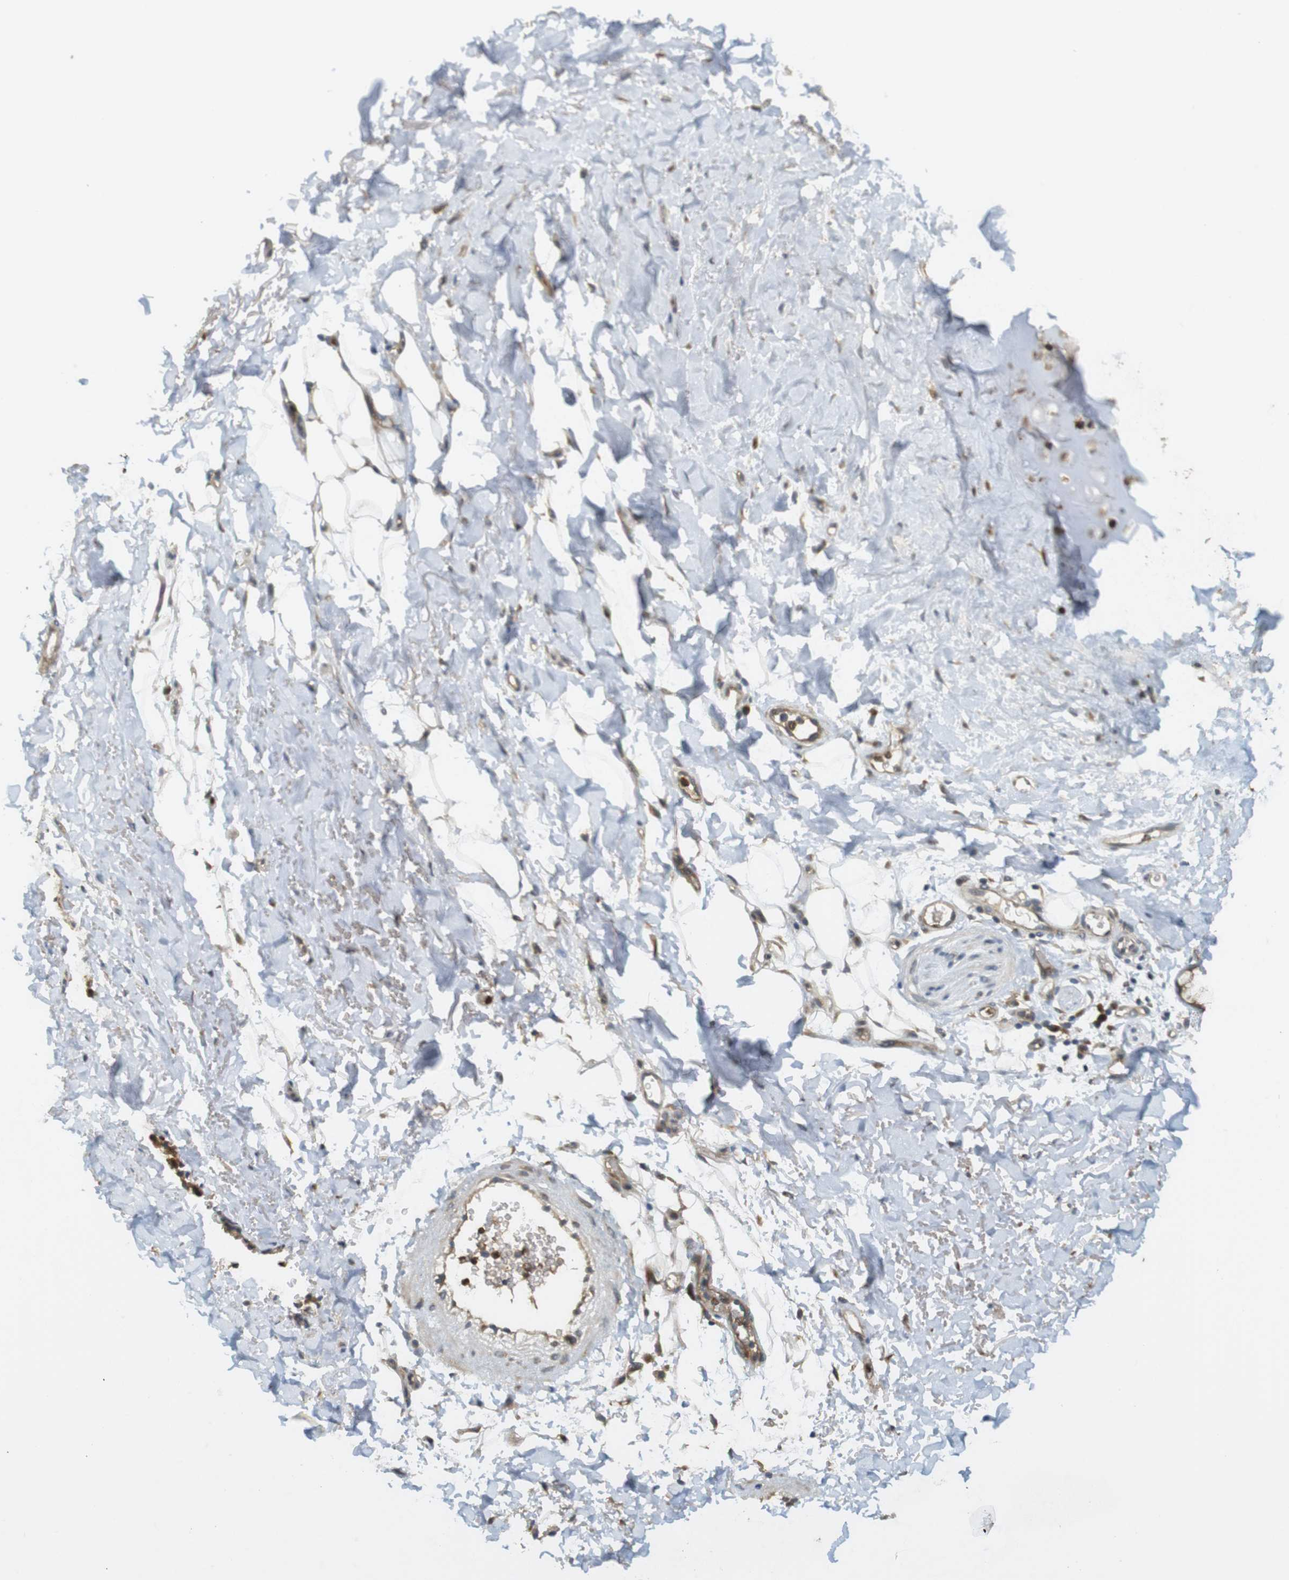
{"staining": {"intensity": "weak", "quantity": "25%-75%", "location": "cytoplasmic/membranous"}, "tissue": "adipose tissue", "cell_type": "Adipocytes", "image_type": "normal", "snomed": [{"axis": "morphology", "description": "Normal tissue, NOS"}, {"axis": "topography", "description": "Cartilage tissue"}, {"axis": "topography", "description": "Bronchus"}], "caption": "This is a micrograph of immunohistochemistry (IHC) staining of unremarkable adipose tissue, which shows weak expression in the cytoplasmic/membranous of adipocytes.", "gene": "CLRN3", "patient": {"sex": "female", "age": 73}}